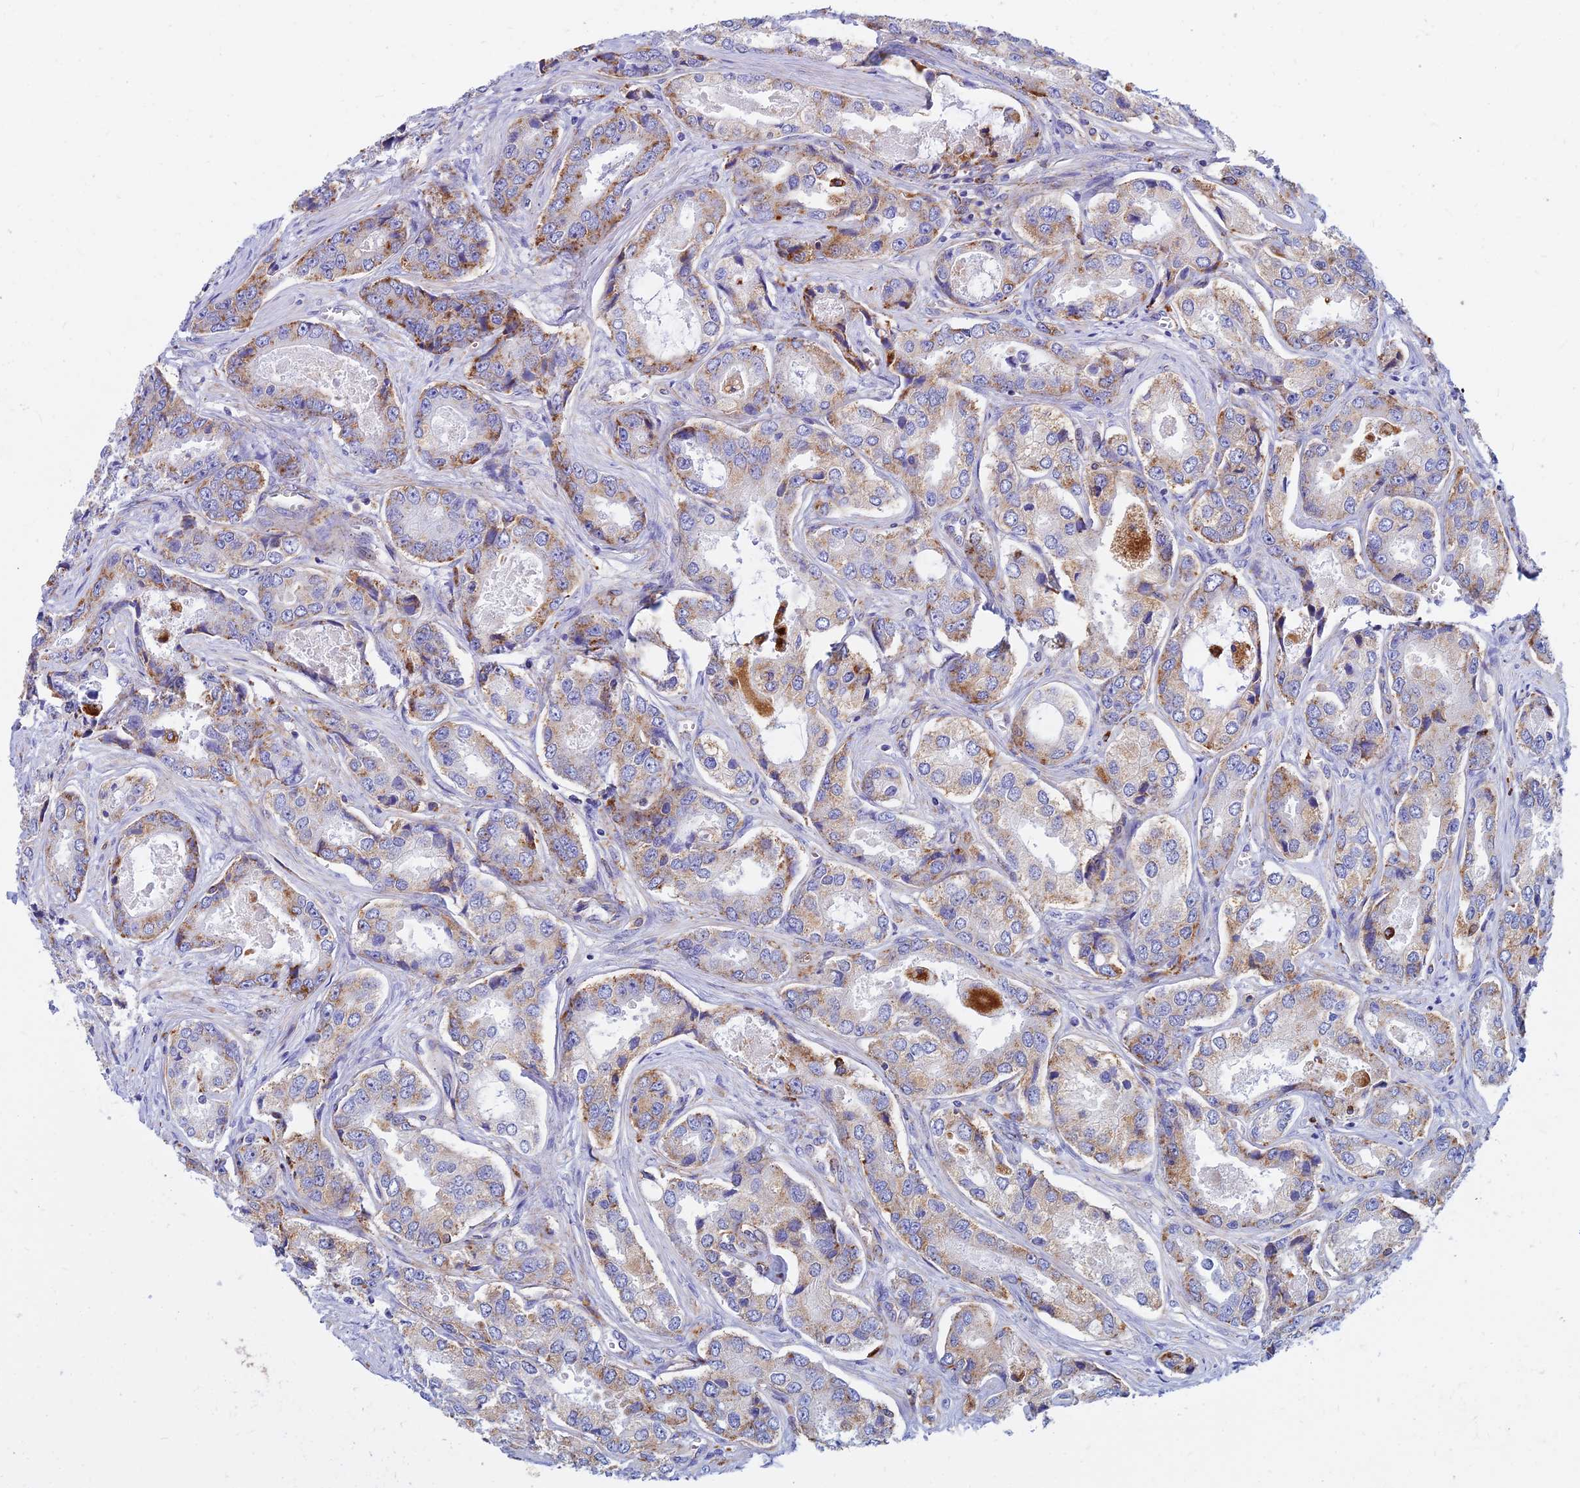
{"staining": {"intensity": "moderate", "quantity": "25%-75%", "location": "cytoplasmic/membranous"}, "tissue": "prostate cancer", "cell_type": "Tumor cells", "image_type": "cancer", "snomed": [{"axis": "morphology", "description": "Adenocarcinoma, Low grade"}, {"axis": "topography", "description": "Prostate"}], "caption": "This histopathology image reveals prostate cancer stained with immunohistochemistry (IHC) to label a protein in brown. The cytoplasmic/membranous of tumor cells show moderate positivity for the protein. Nuclei are counter-stained blue.", "gene": "SPNS1", "patient": {"sex": "male", "age": 68}}